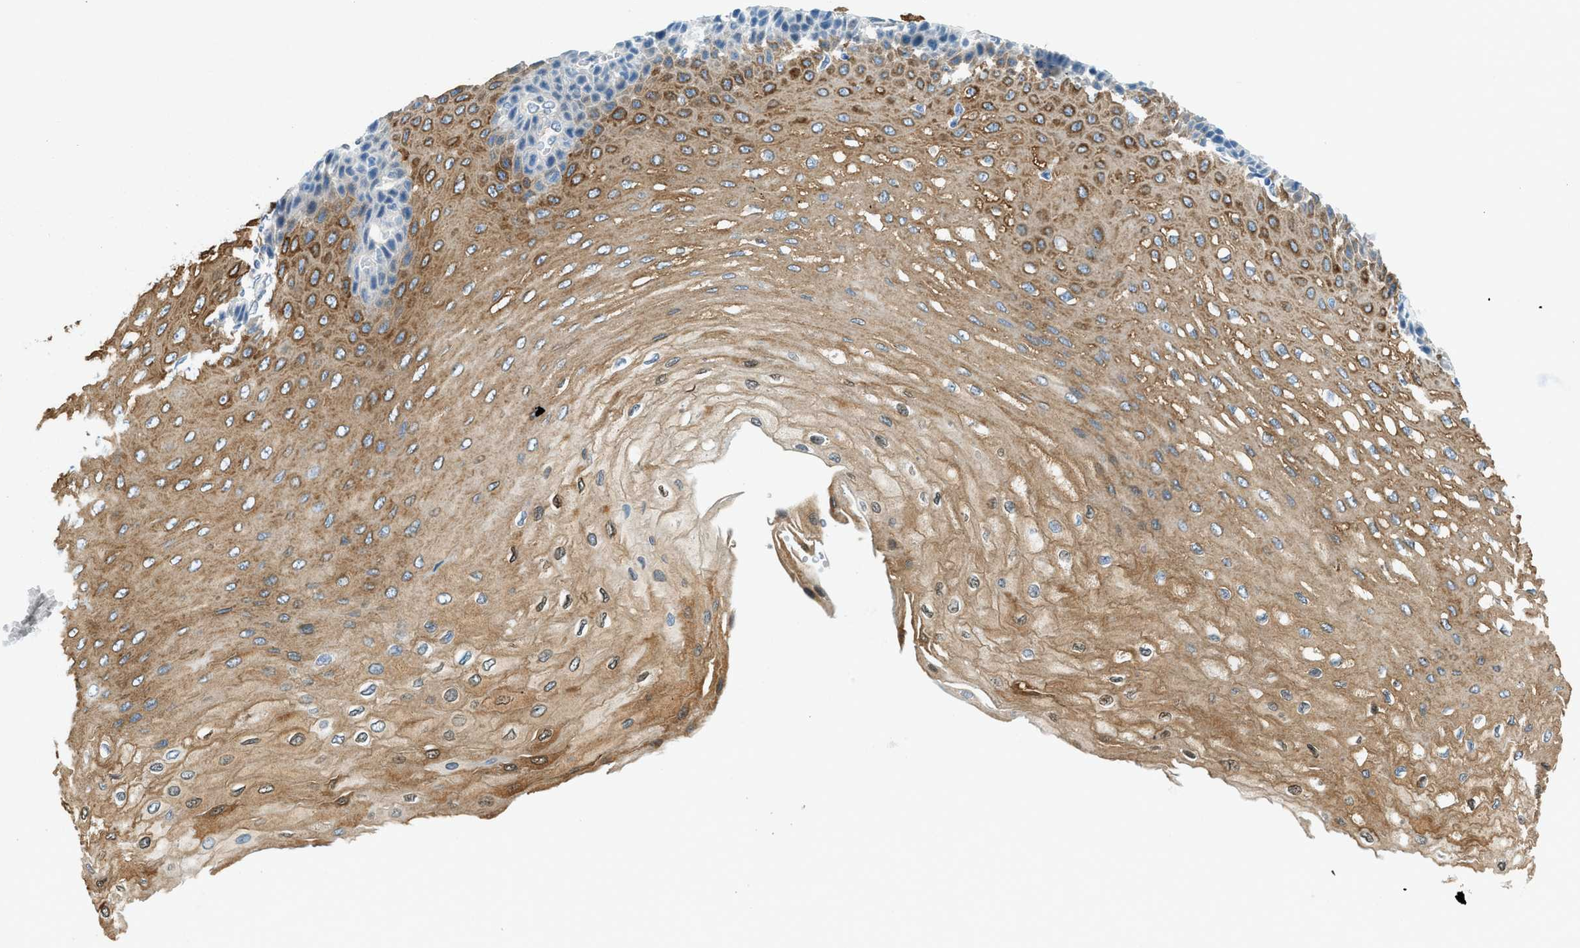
{"staining": {"intensity": "moderate", "quantity": ">75%", "location": "cytoplasmic/membranous"}, "tissue": "esophagus", "cell_type": "Squamous epithelial cells", "image_type": "normal", "snomed": [{"axis": "morphology", "description": "Normal tissue, NOS"}, {"axis": "topography", "description": "Esophagus"}], "caption": "Immunohistochemical staining of benign esophagus reveals medium levels of moderate cytoplasmic/membranous expression in about >75% of squamous epithelial cells. (DAB IHC, brown staining for protein, blue staining for nuclei).", "gene": "ZNF367", "patient": {"sex": "female", "age": 72}}